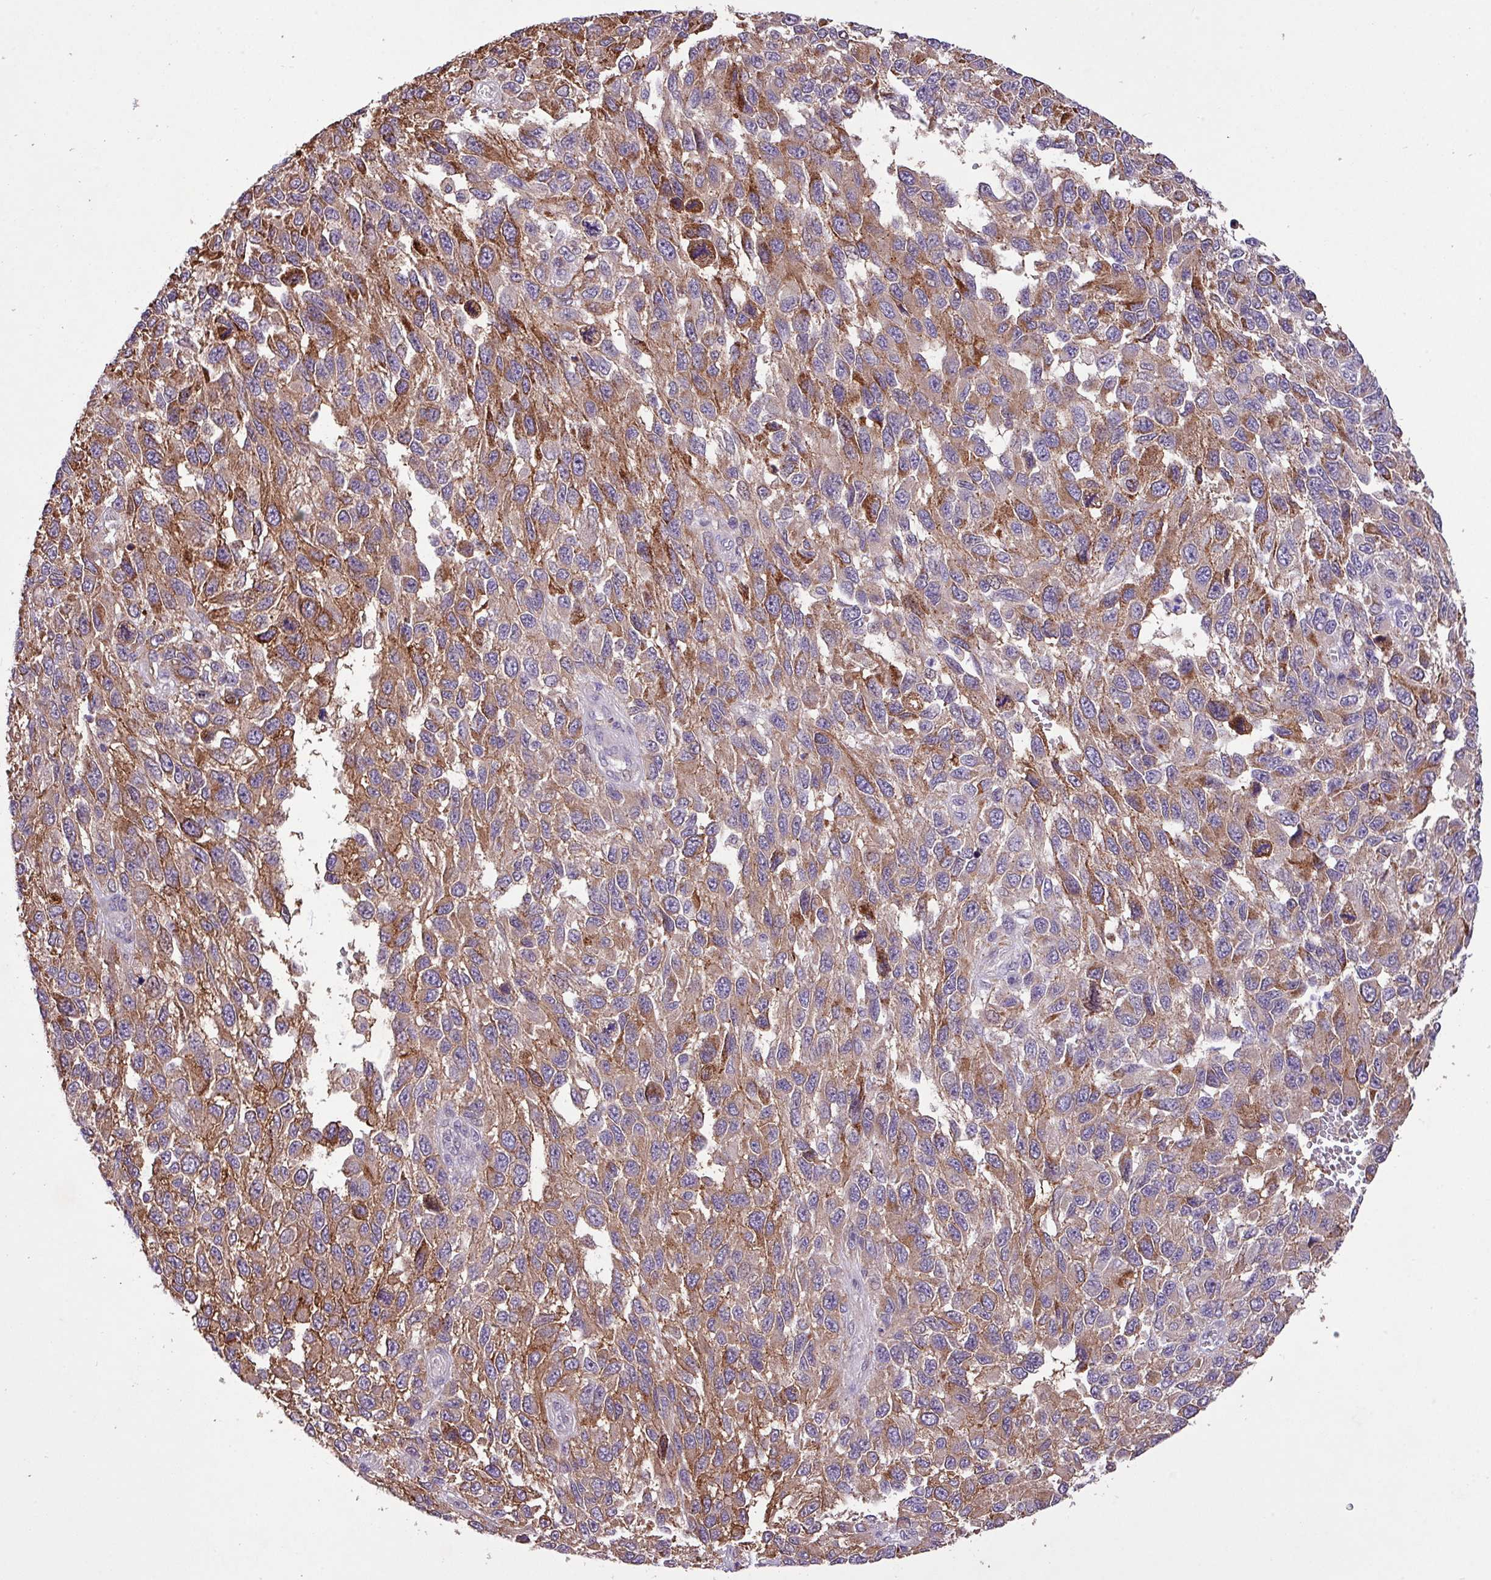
{"staining": {"intensity": "moderate", "quantity": ">75%", "location": "cytoplasmic/membranous"}, "tissue": "melanoma", "cell_type": "Tumor cells", "image_type": "cancer", "snomed": [{"axis": "morphology", "description": "Malignant melanoma, NOS"}, {"axis": "topography", "description": "Skin"}], "caption": "Immunohistochemistry (DAB) staining of human melanoma reveals moderate cytoplasmic/membranous protein staining in about >75% of tumor cells.", "gene": "RPP25L", "patient": {"sex": "female", "age": 96}}